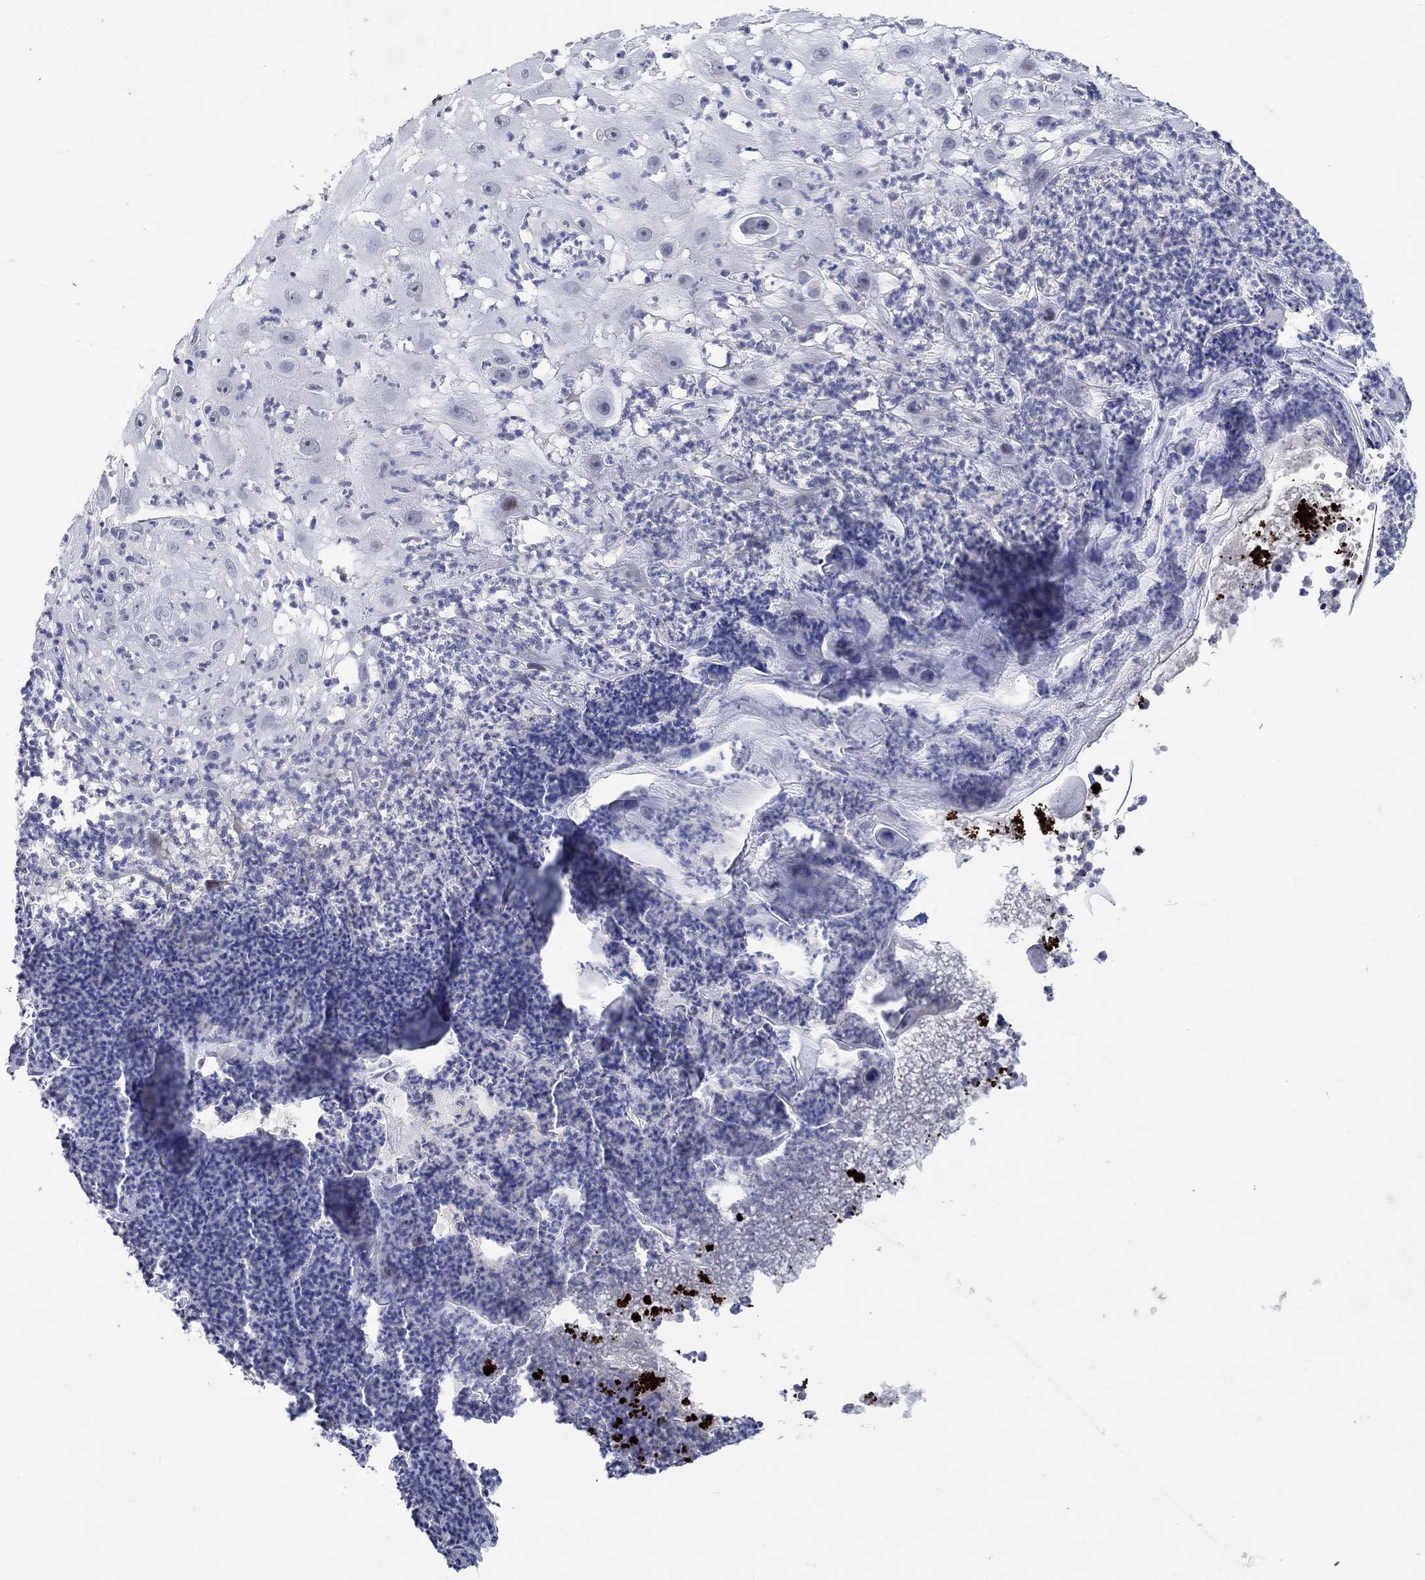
{"staining": {"intensity": "negative", "quantity": "none", "location": "none"}, "tissue": "skin cancer", "cell_type": "Tumor cells", "image_type": "cancer", "snomed": [{"axis": "morphology", "description": "Normal tissue, NOS"}, {"axis": "morphology", "description": "Squamous cell carcinoma, NOS"}, {"axis": "topography", "description": "Skin"}], "caption": "Micrograph shows no significant protein positivity in tumor cells of skin squamous cell carcinoma.", "gene": "C4orf47", "patient": {"sex": "male", "age": 79}}